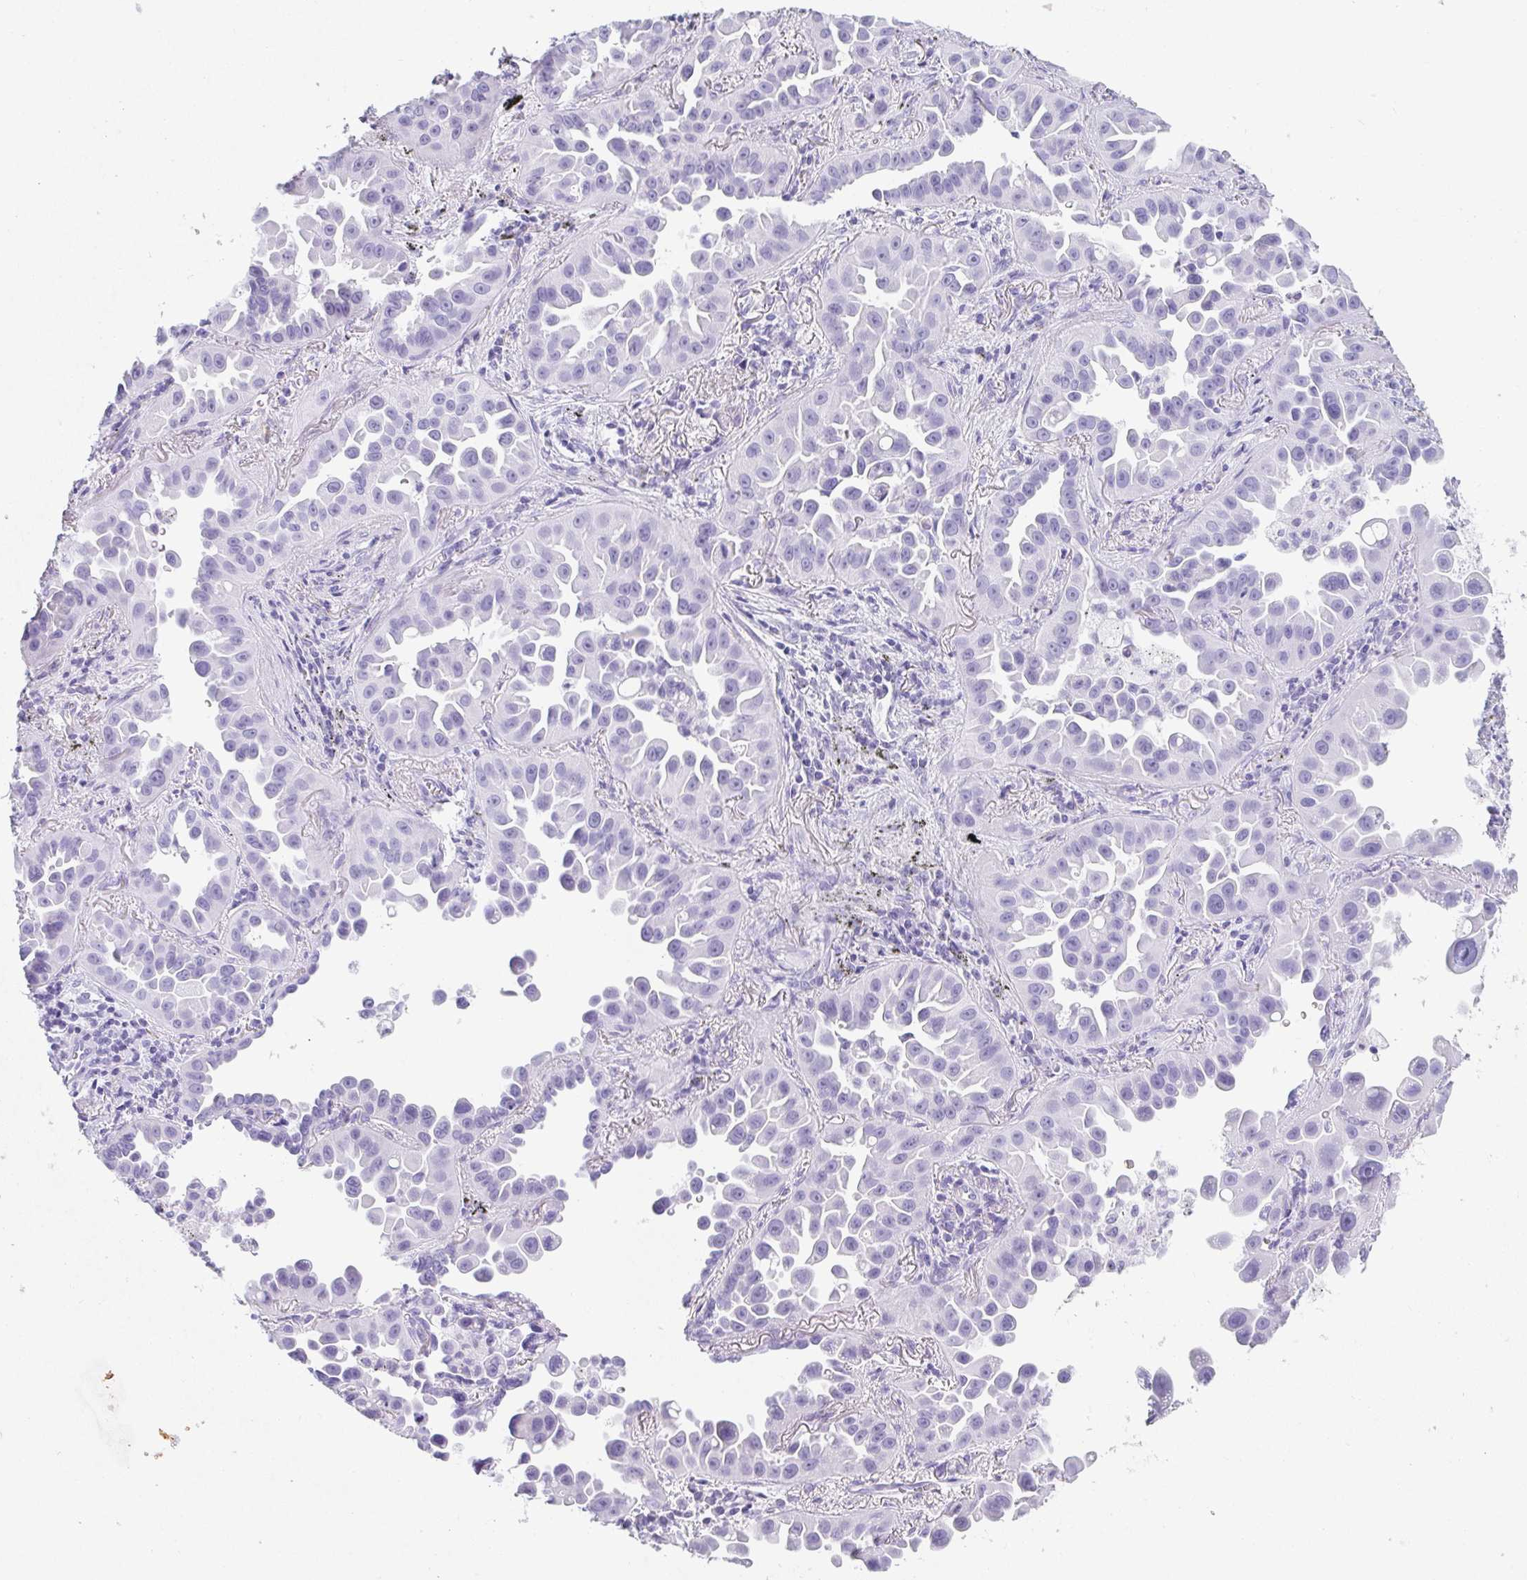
{"staining": {"intensity": "negative", "quantity": "none", "location": "none"}, "tissue": "lung cancer", "cell_type": "Tumor cells", "image_type": "cancer", "snomed": [{"axis": "morphology", "description": "Adenocarcinoma, NOS"}, {"axis": "topography", "description": "Lung"}], "caption": "Immunohistochemistry (IHC) of lung adenocarcinoma exhibits no expression in tumor cells.", "gene": "PRND", "patient": {"sex": "male", "age": 68}}